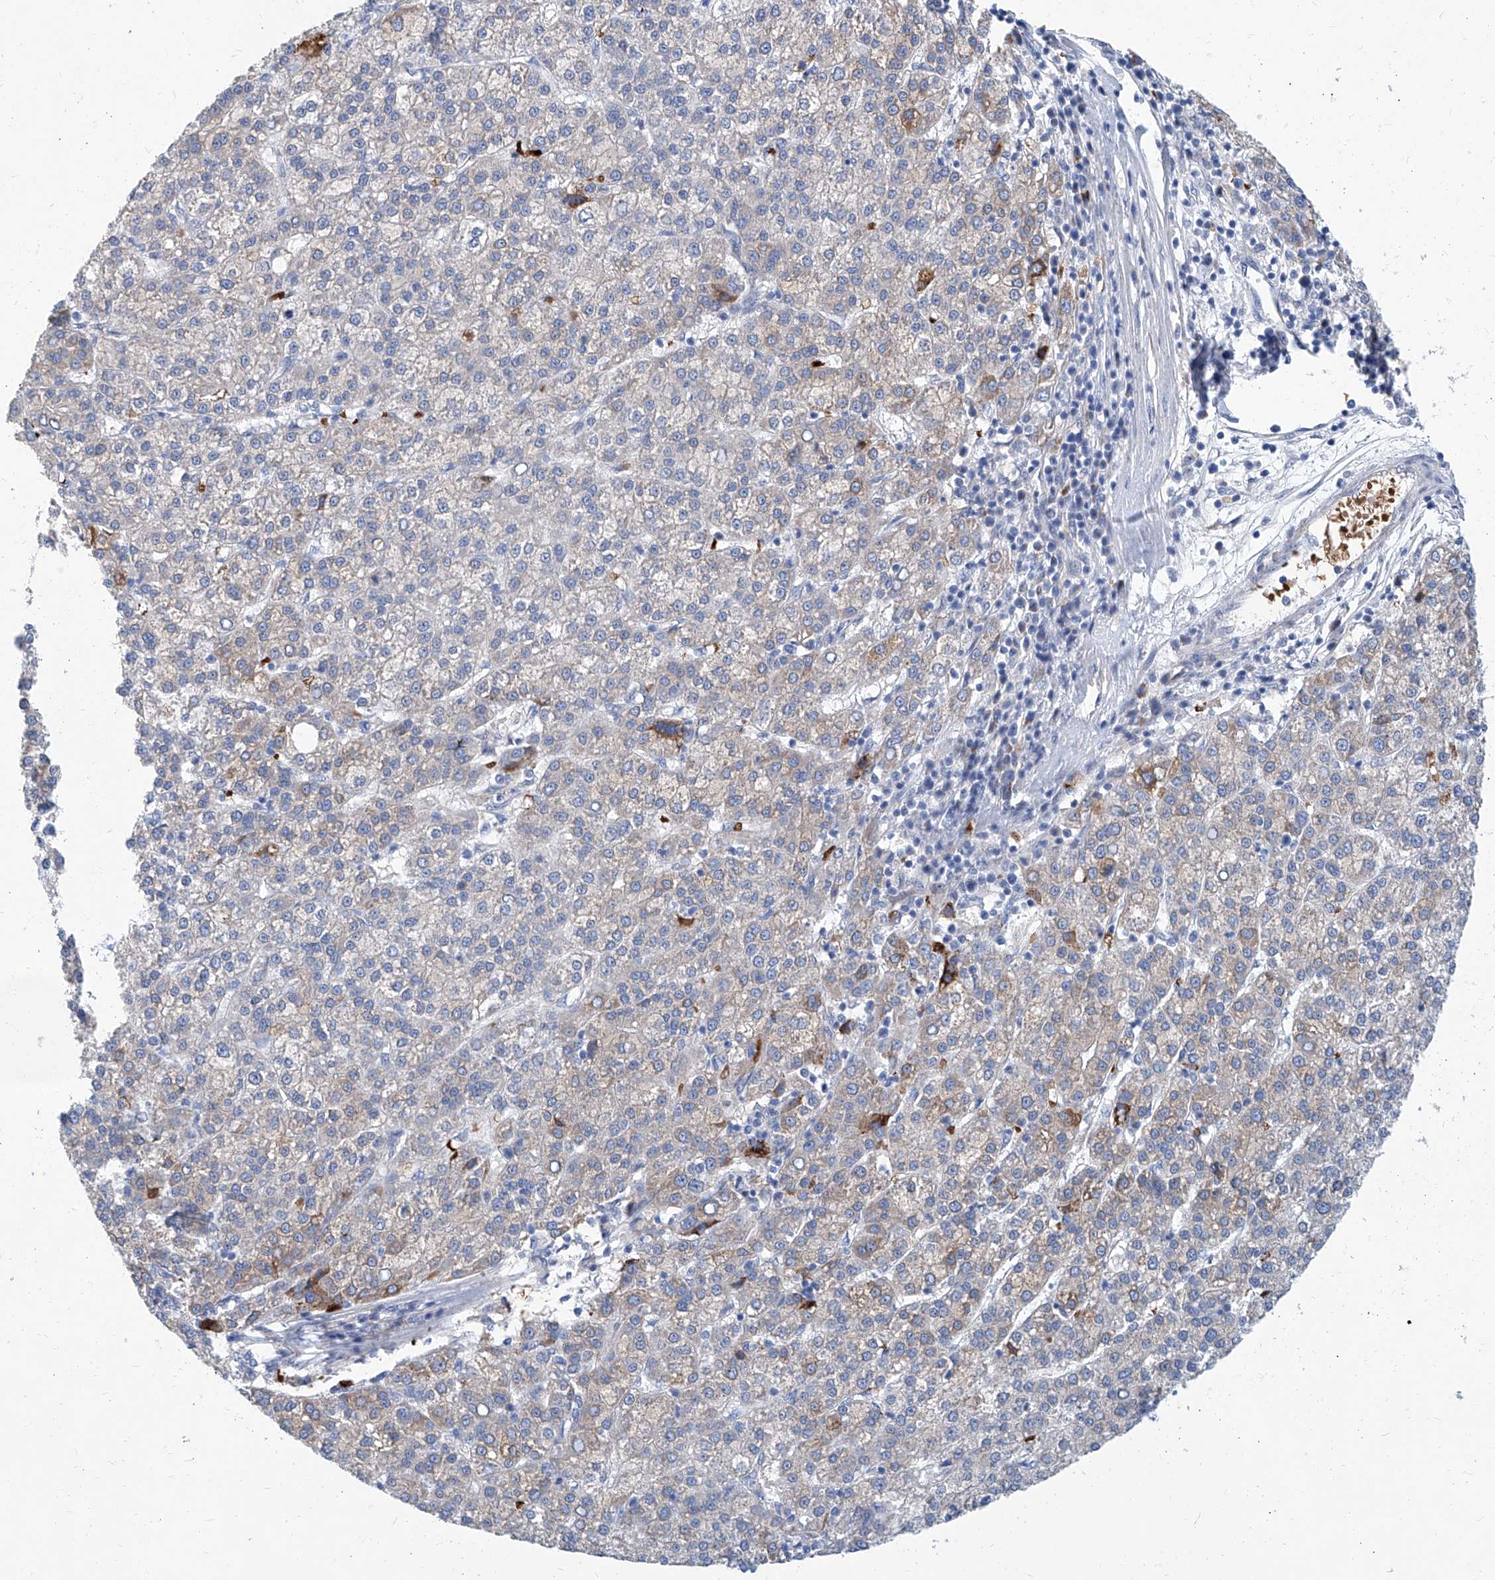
{"staining": {"intensity": "weak", "quantity": "<25%", "location": "cytoplasmic/membranous"}, "tissue": "liver cancer", "cell_type": "Tumor cells", "image_type": "cancer", "snomed": [{"axis": "morphology", "description": "Carcinoma, Hepatocellular, NOS"}, {"axis": "topography", "description": "Liver"}], "caption": "IHC image of liver cancer (hepatocellular carcinoma) stained for a protein (brown), which reveals no expression in tumor cells.", "gene": "FPR2", "patient": {"sex": "female", "age": 58}}